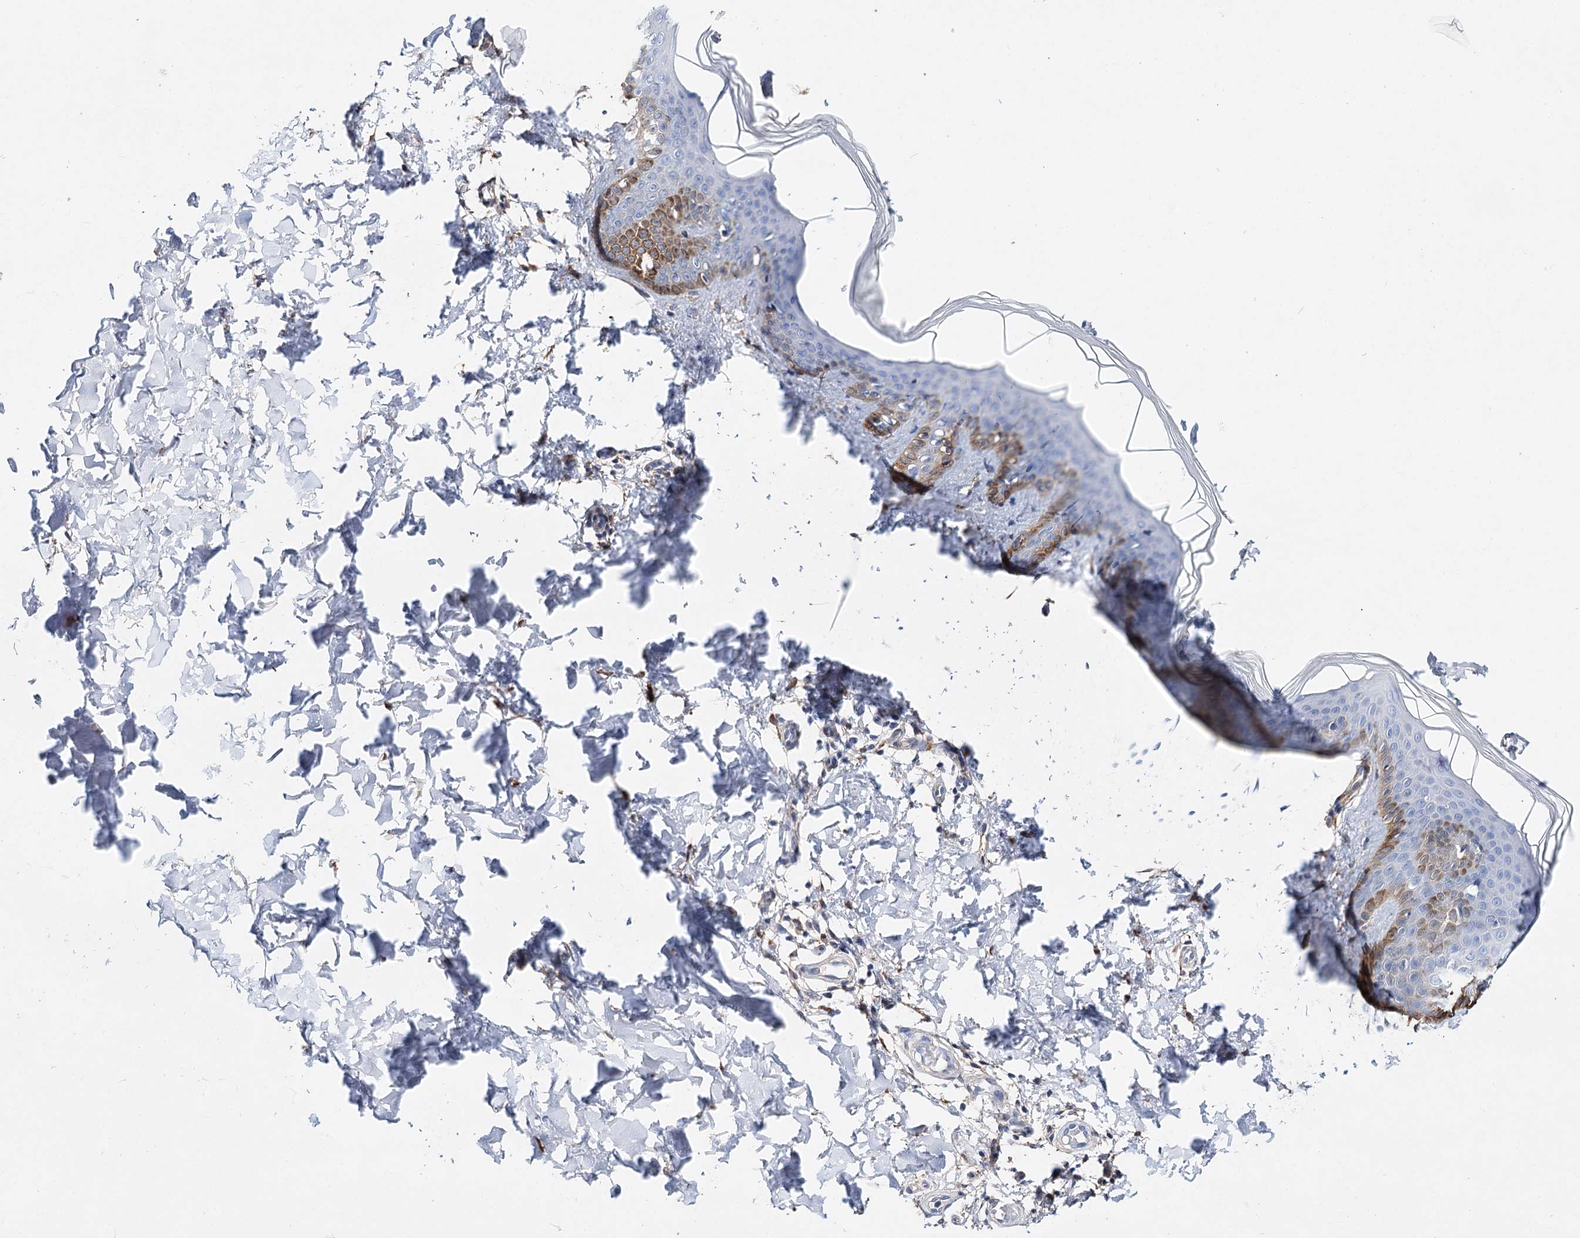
{"staining": {"intensity": "moderate", "quantity": ">75%", "location": "cytoplasmic/membranous"}, "tissue": "skin", "cell_type": "Fibroblasts", "image_type": "normal", "snomed": [{"axis": "morphology", "description": "Normal tissue, NOS"}, {"axis": "topography", "description": "Skin"}], "caption": "Protein expression analysis of unremarkable skin reveals moderate cytoplasmic/membranous staining in about >75% of fibroblasts.", "gene": "CFAP46", "patient": {"sex": "male", "age": 36}}